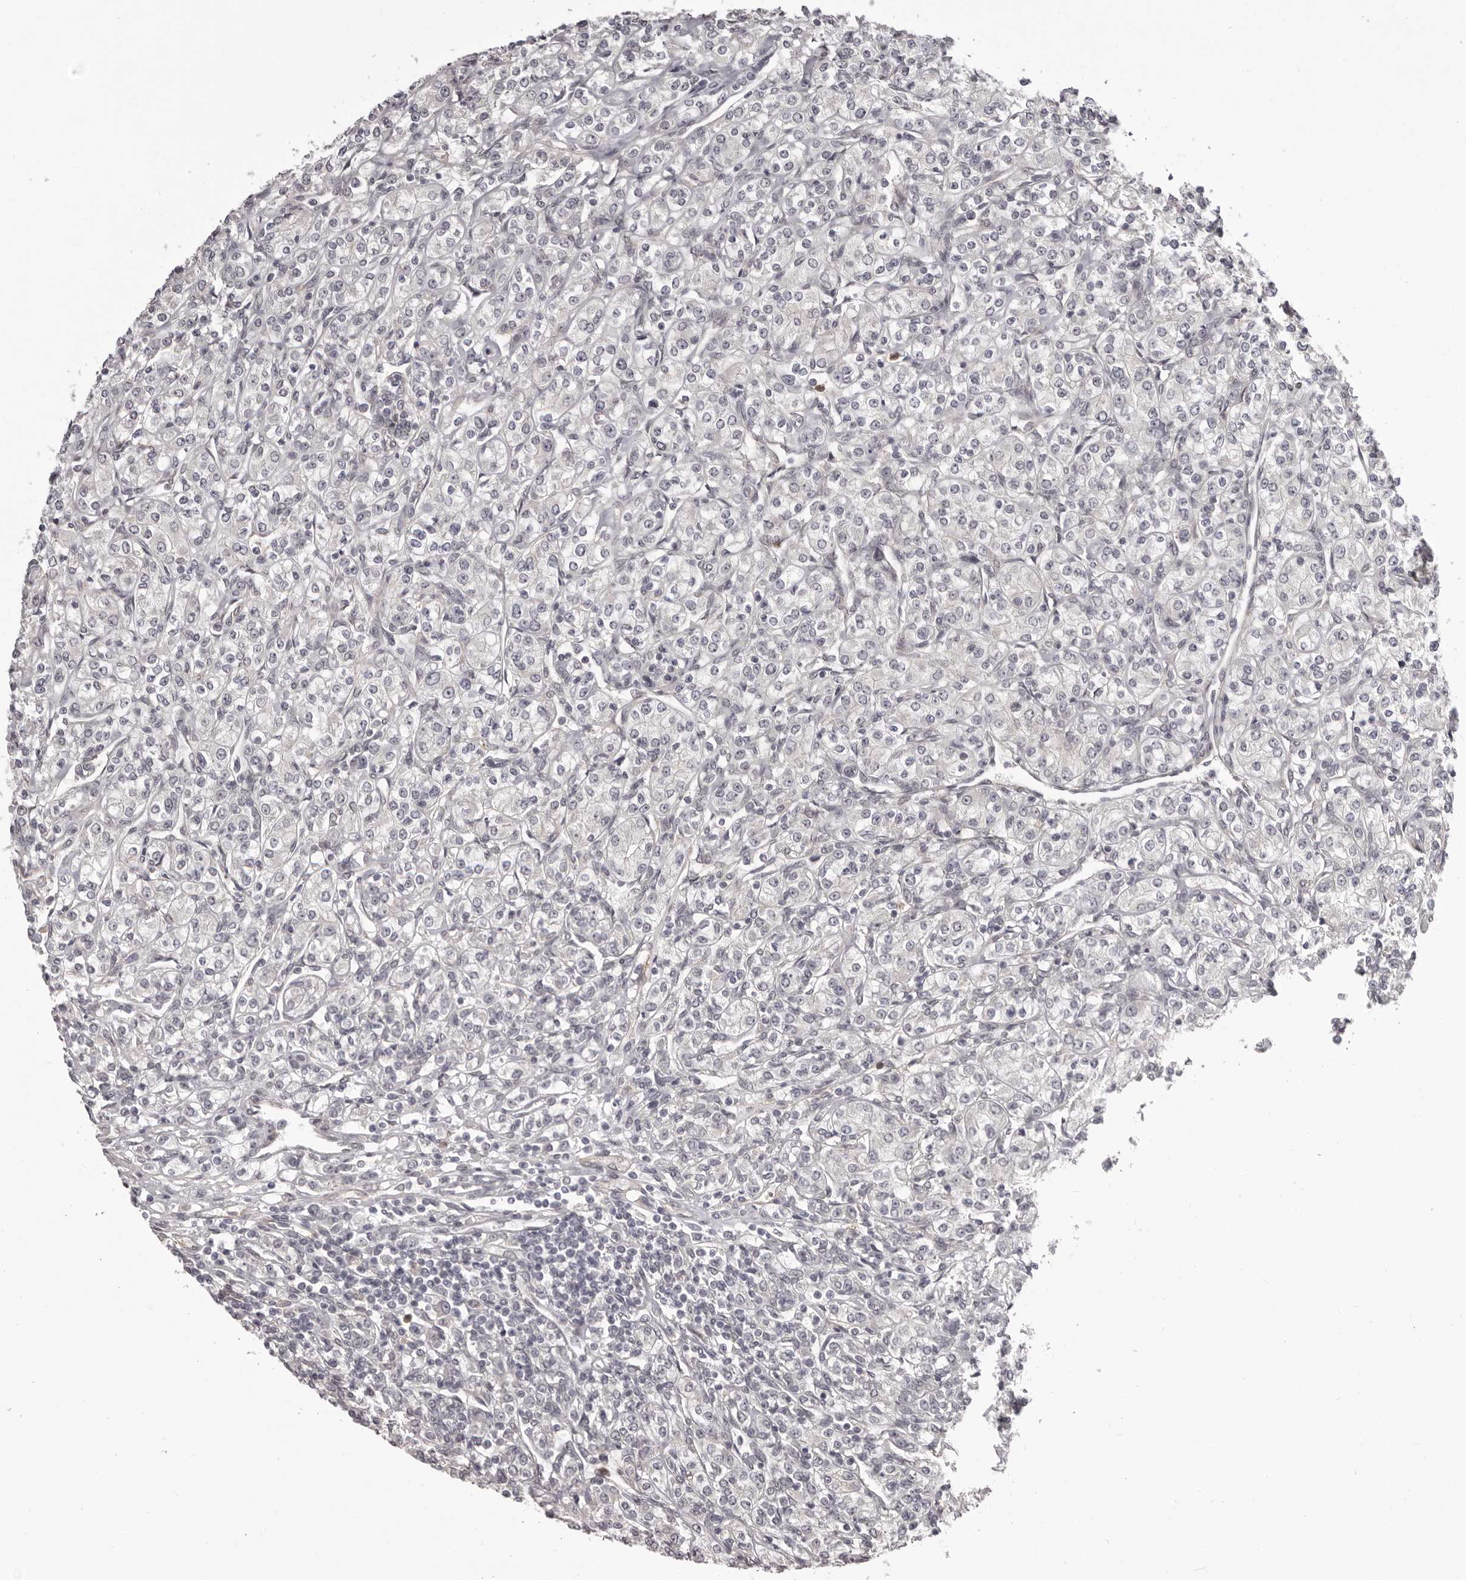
{"staining": {"intensity": "negative", "quantity": "none", "location": "none"}, "tissue": "renal cancer", "cell_type": "Tumor cells", "image_type": "cancer", "snomed": [{"axis": "morphology", "description": "Adenocarcinoma, NOS"}, {"axis": "topography", "description": "Kidney"}], "caption": "A histopathology image of human renal cancer (adenocarcinoma) is negative for staining in tumor cells.", "gene": "RNF2", "patient": {"sex": "male", "age": 77}}